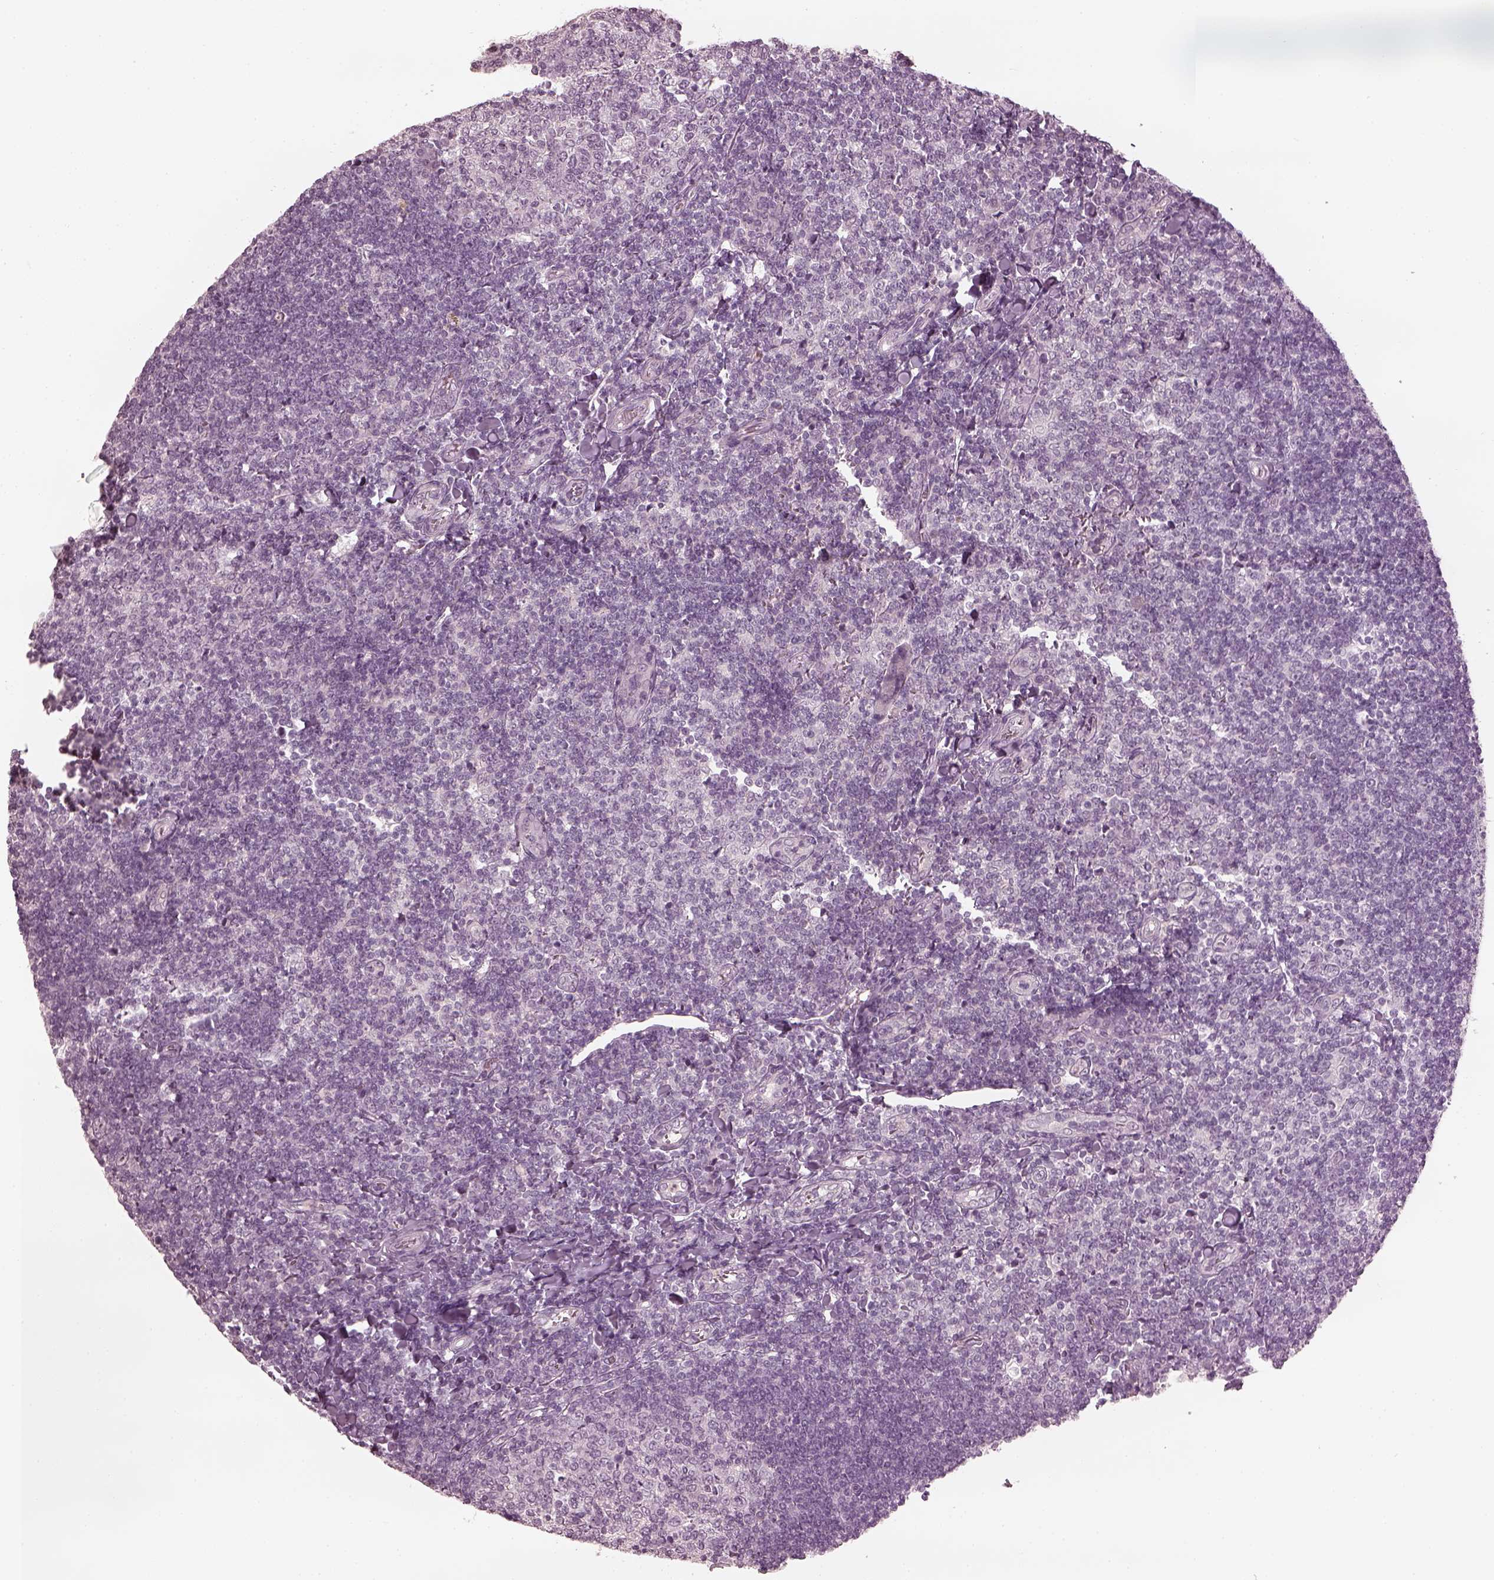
{"staining": {"intensity": "negative", "quantity": "none", "location": "none"}, "tissue": "tonsil", "cell_type": "Germinal center cells", "image_type": "normal", "snomed": [{"axis": "morphology", "description": "Normal tissue, NOS"}, {"axis": "topography", "description": "Tonsil"}], "caption": "The histopathology image exhibits no staining of germinal center cells in benign tonsil. Brightfield microscopy of immunohistochemistry (IHC) stained with DAB (brown) and hematoxylin (blue), captured at high magnification.", "gene": "CCDC170", "patient": {"sex": "female", "age": 12}}